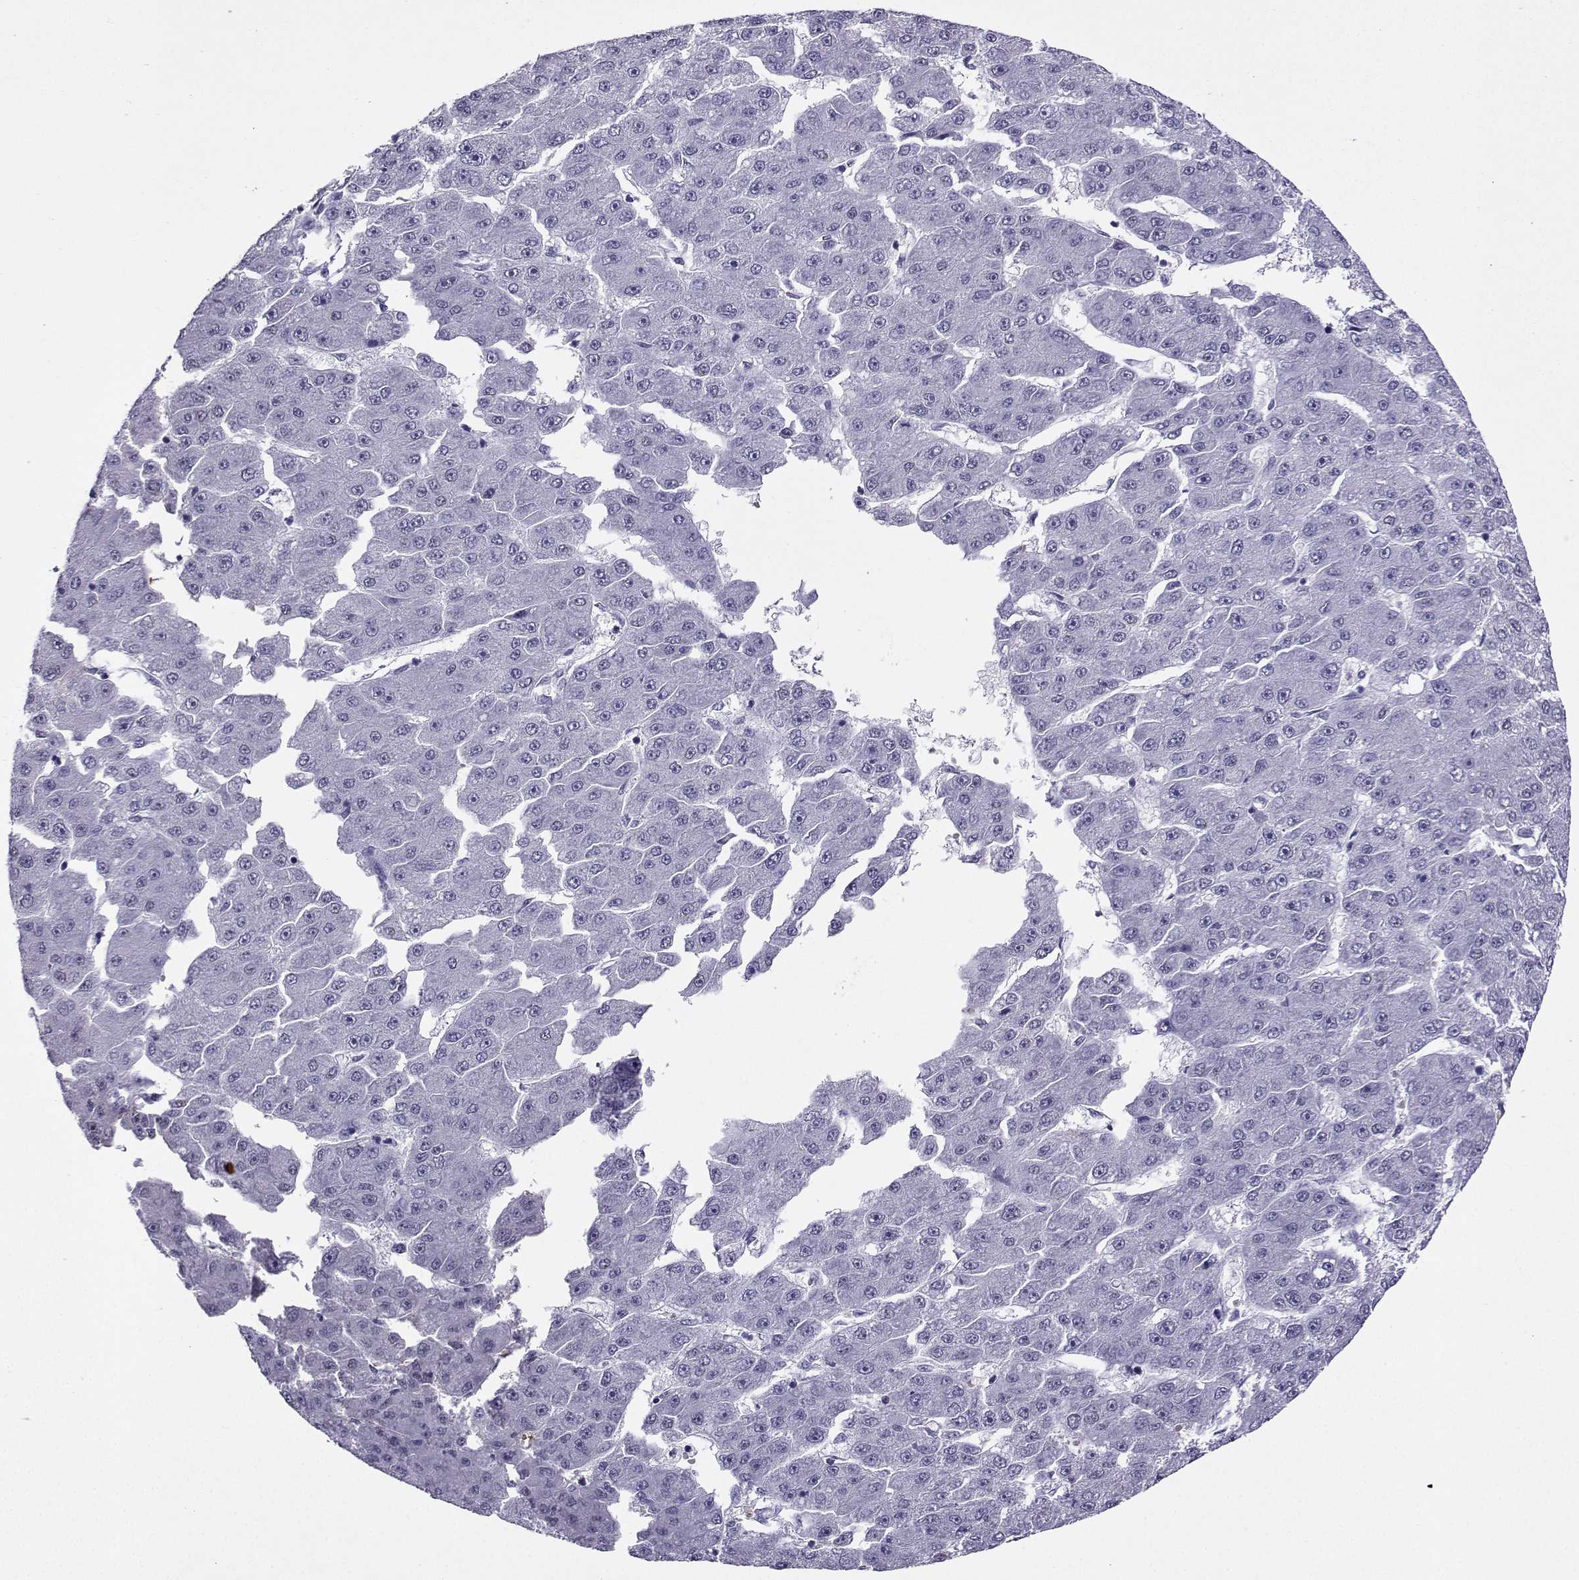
{"staining": {"intensity": "negative", "quantity": "none", "location": "none"}, "tissue": "liver cancer", "cell_type": "Tumor cells", "image_type": "cancer", "snomed": [{"axis": "morphology", "description": "Carcinoma, Hepatocellular, NOS"}, {"axis": "topography", "description": "Liver"}], "caption": "High magnification brightfield microscopy of hepatocellular carcinoma (liver) stained with DAB (brown) and counterstained with hematoxylin (blue): tumor cells show no significant expression.", "gene": "LRFN2", "patient": {"sex": "male", "age": 67}}